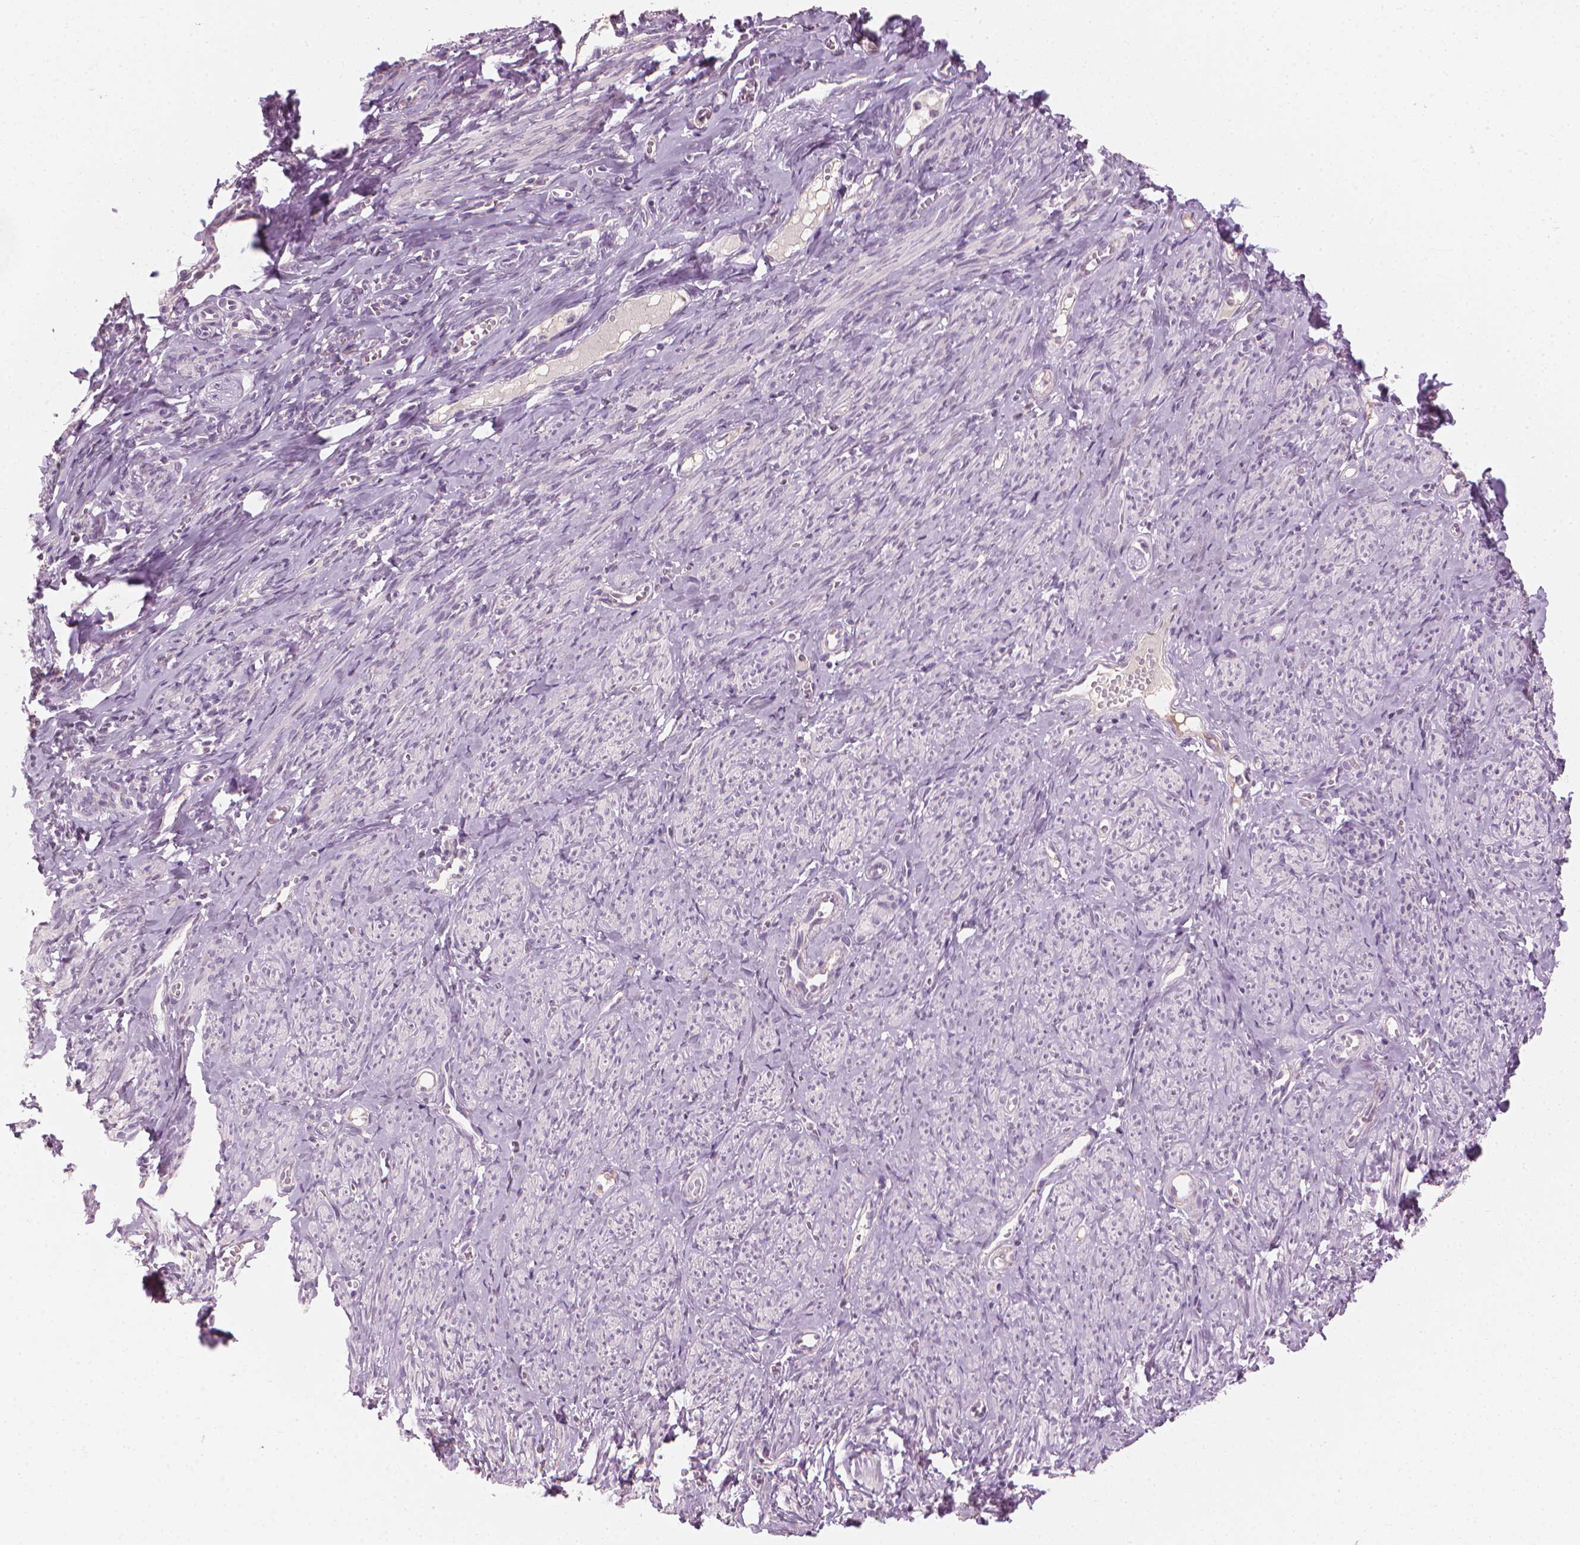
{"staining": {"intensity": "negative", "quantity": "none", "location": "none"}, "tissue": "smooth muscle", "cell_type": "Smooth muscle cells", "image_type": "normal", "snomed": [{"axis": "morphology", "description": "Normal tissue, NOS"}, {"axis": "topography", "description": "Smooth muscle"}], "caption": "DAB (3,3'-diaminobenzidine) immunohistochemical staining of benign human smooth muscle exhibits no significant expression in smooth muscle cells. Nuclei are stained in blue.", "gene": "CFAP126", "patient": {"sex": "female", "age": 65}}